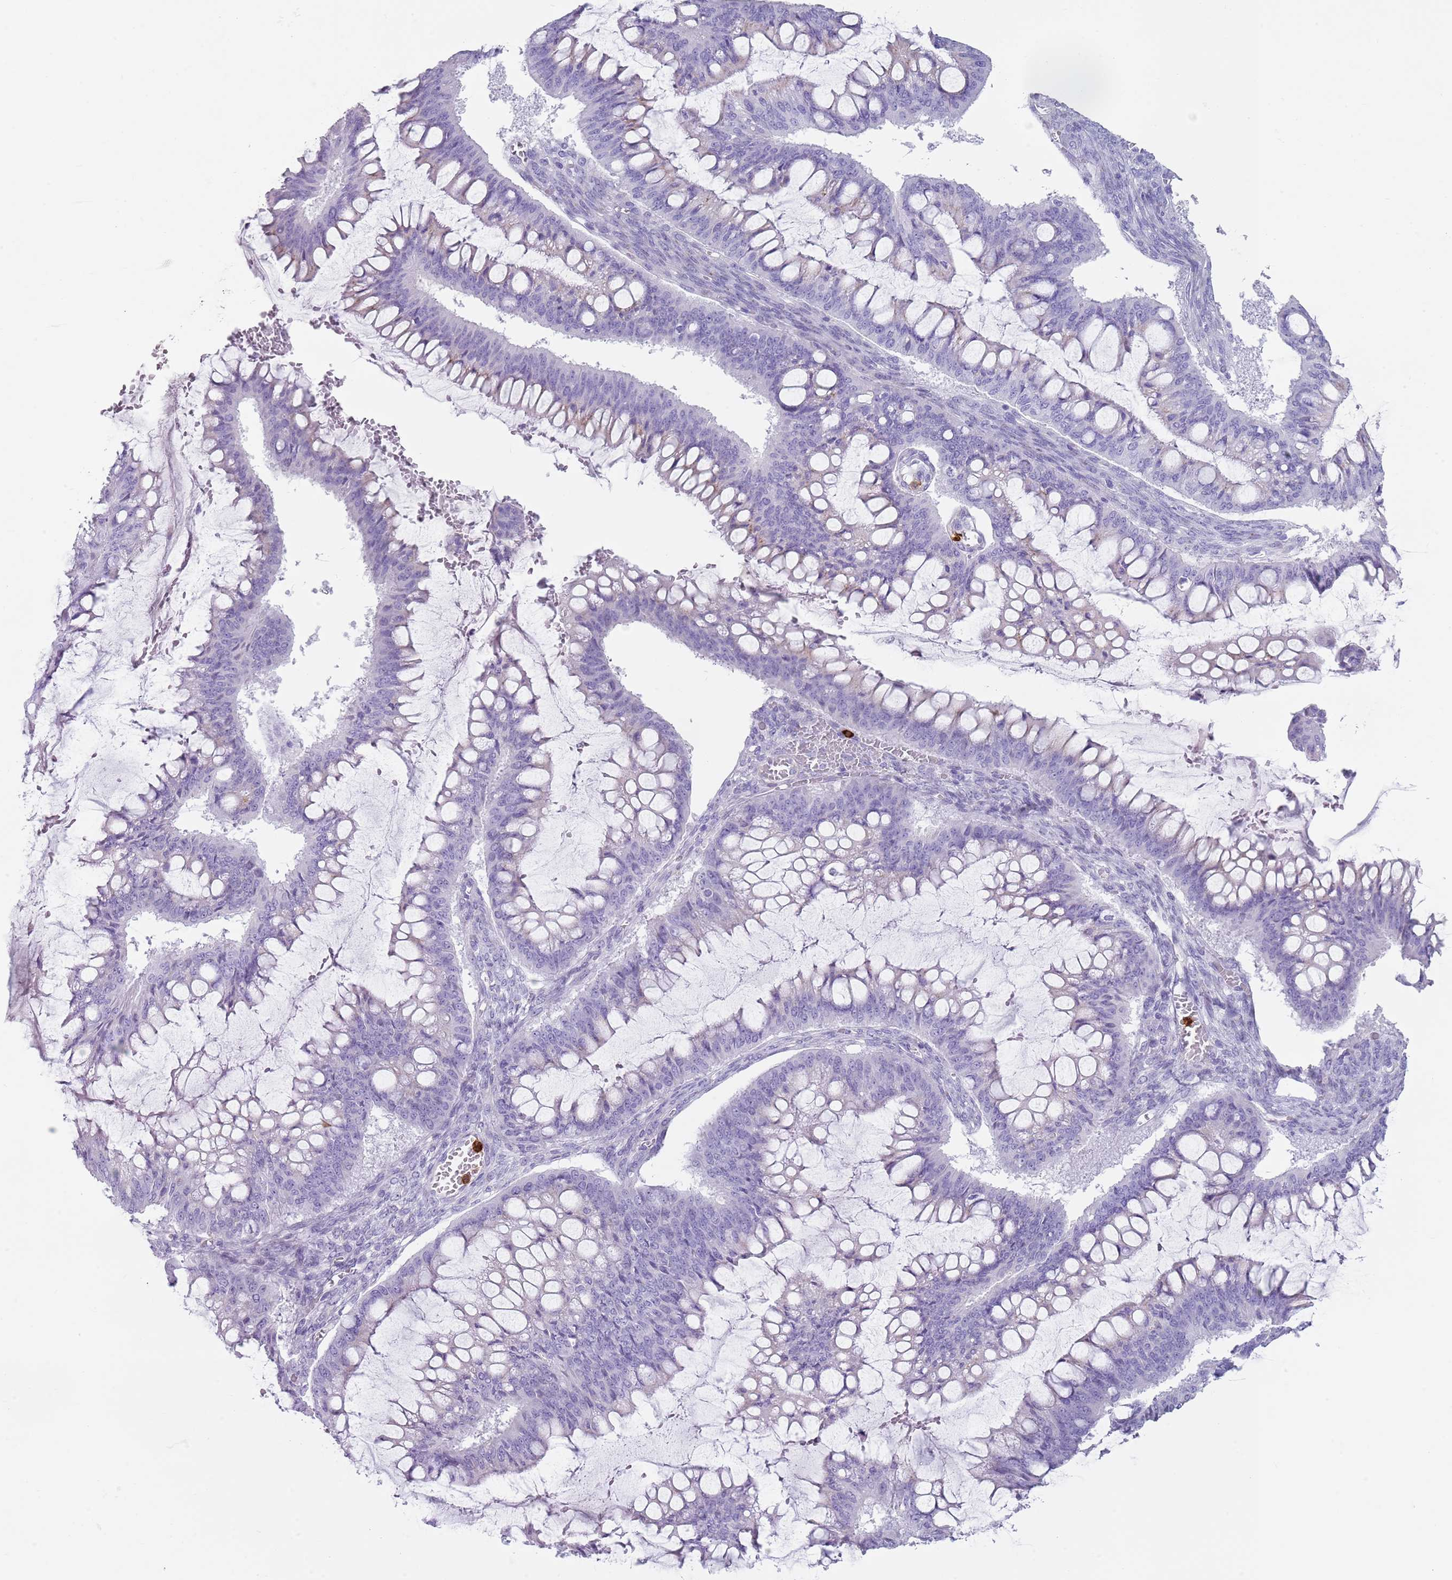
{"staining": {"intensity": "negative", "quantity": "none", "location": "none"}, "tissue": "ovarian cancer", "cell_type": "Tumor cells", "image_type": "cancer", "snomed": [{"axis": "morphology", "description": "Cystadenocarcinoma, mucinous, NOS"}, {"axis": "topography", "description": "Ovary"}], "caption": "A histopathology image of ovarian mucinous cystadenocarcinoma stained for a protein shows no brown staining in tumor cells.", "gene": "CD177", "patient": {"sex": "female", "age": 73}}